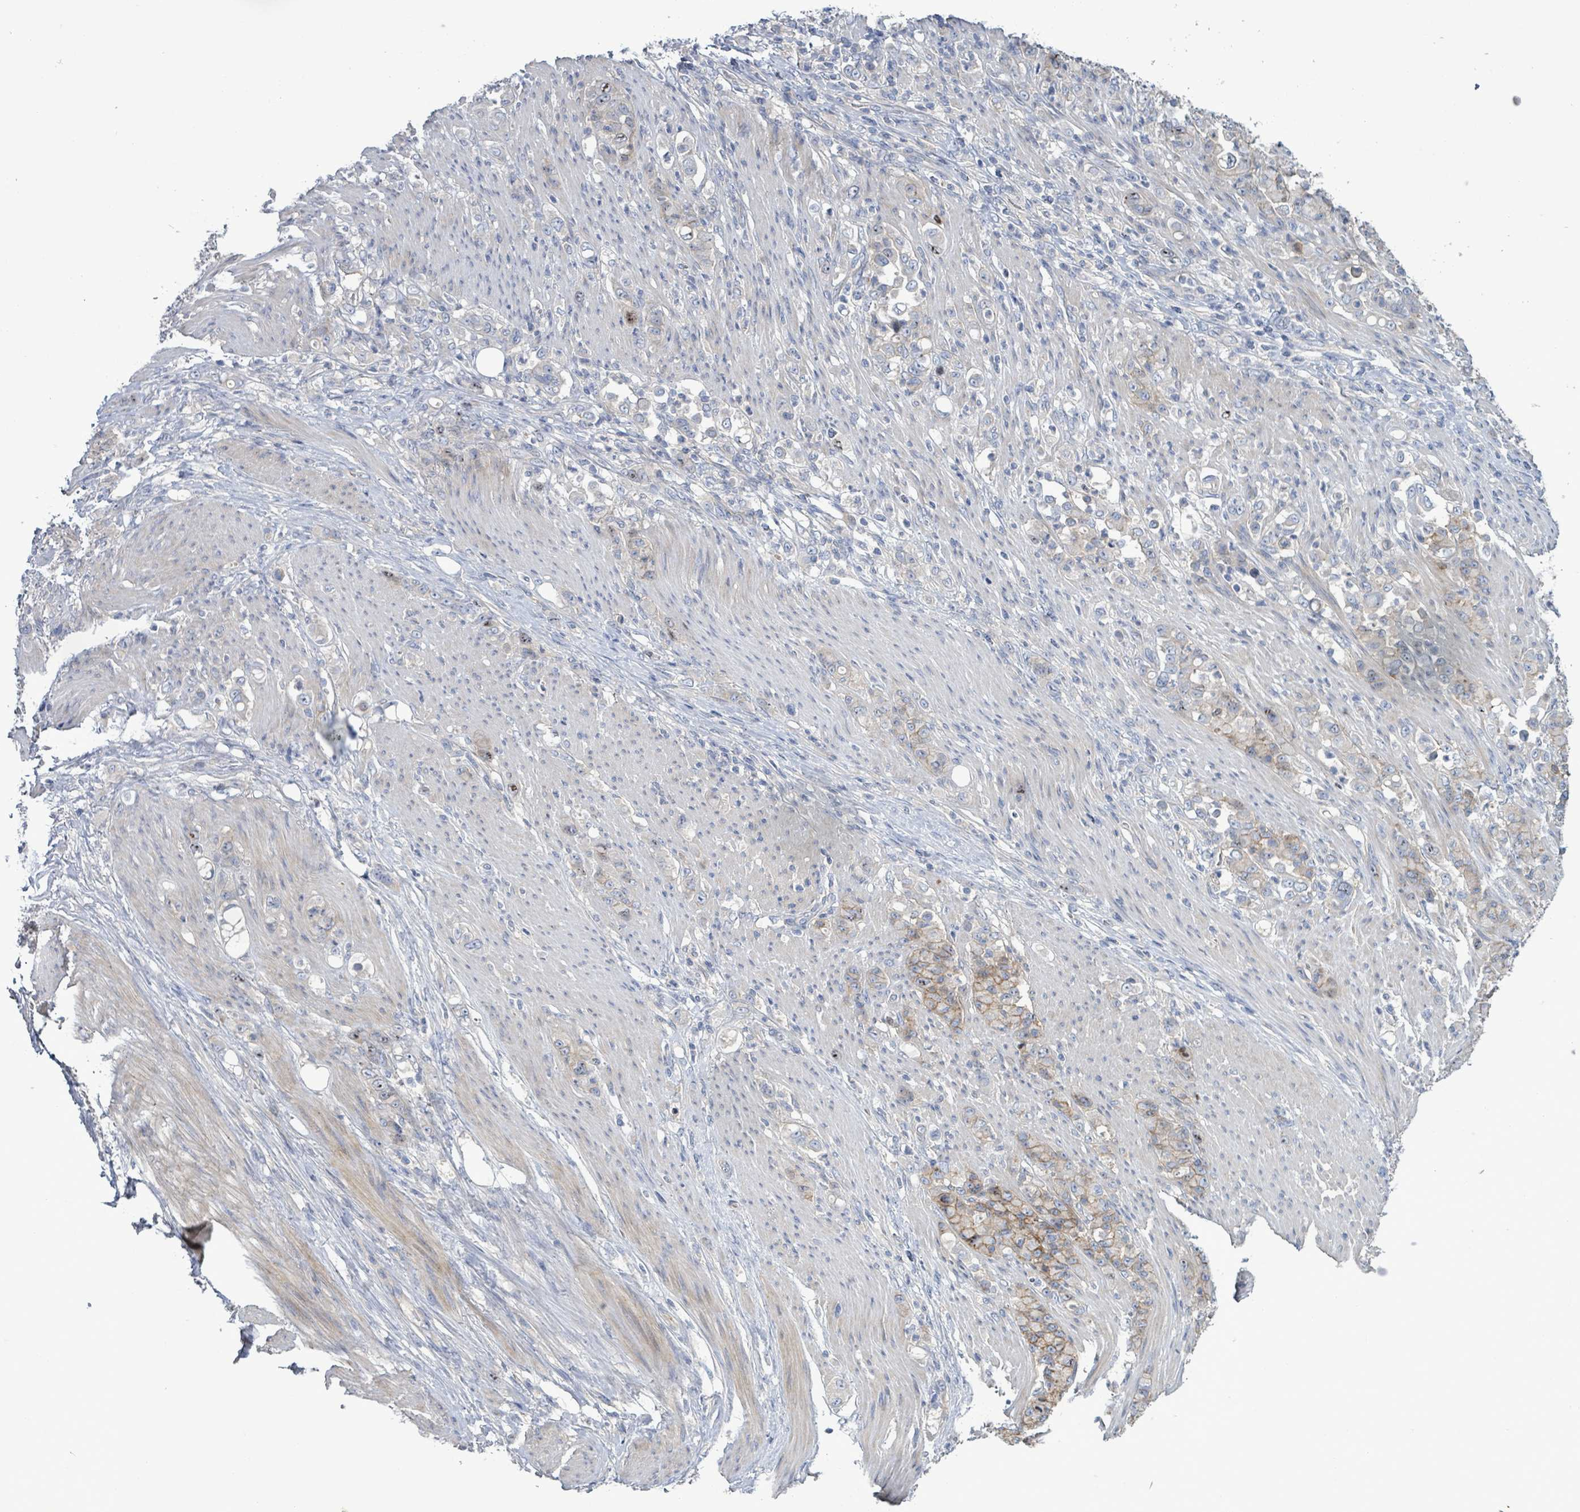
{"staining": {"intensity": "weak", "quantity": "25%-75%", "location": "cytoplasmic/membranous"}, "tissue": "stomach cancer", "cell_type": "Tumor cells", "image_type": "cancer", "snomed": [{"axis": "morphology", "description": "Normal tissue, NOS"}, {"axis": "morphology", "description": "Adenocarcinoma, NOS"}, {"axis": "topography", "description": "Stomach"}], "caption": "Stomach cancer (adenocarcinoma) stained with DAB (3,3'-diaminobenzidine) IHC demonstrates low levels of weak cytoplasmic/membranous positivity in about 25%-75% of tumor cells.", "gene": "KRAS", "patient": {"sex": "female", "age": 79}}